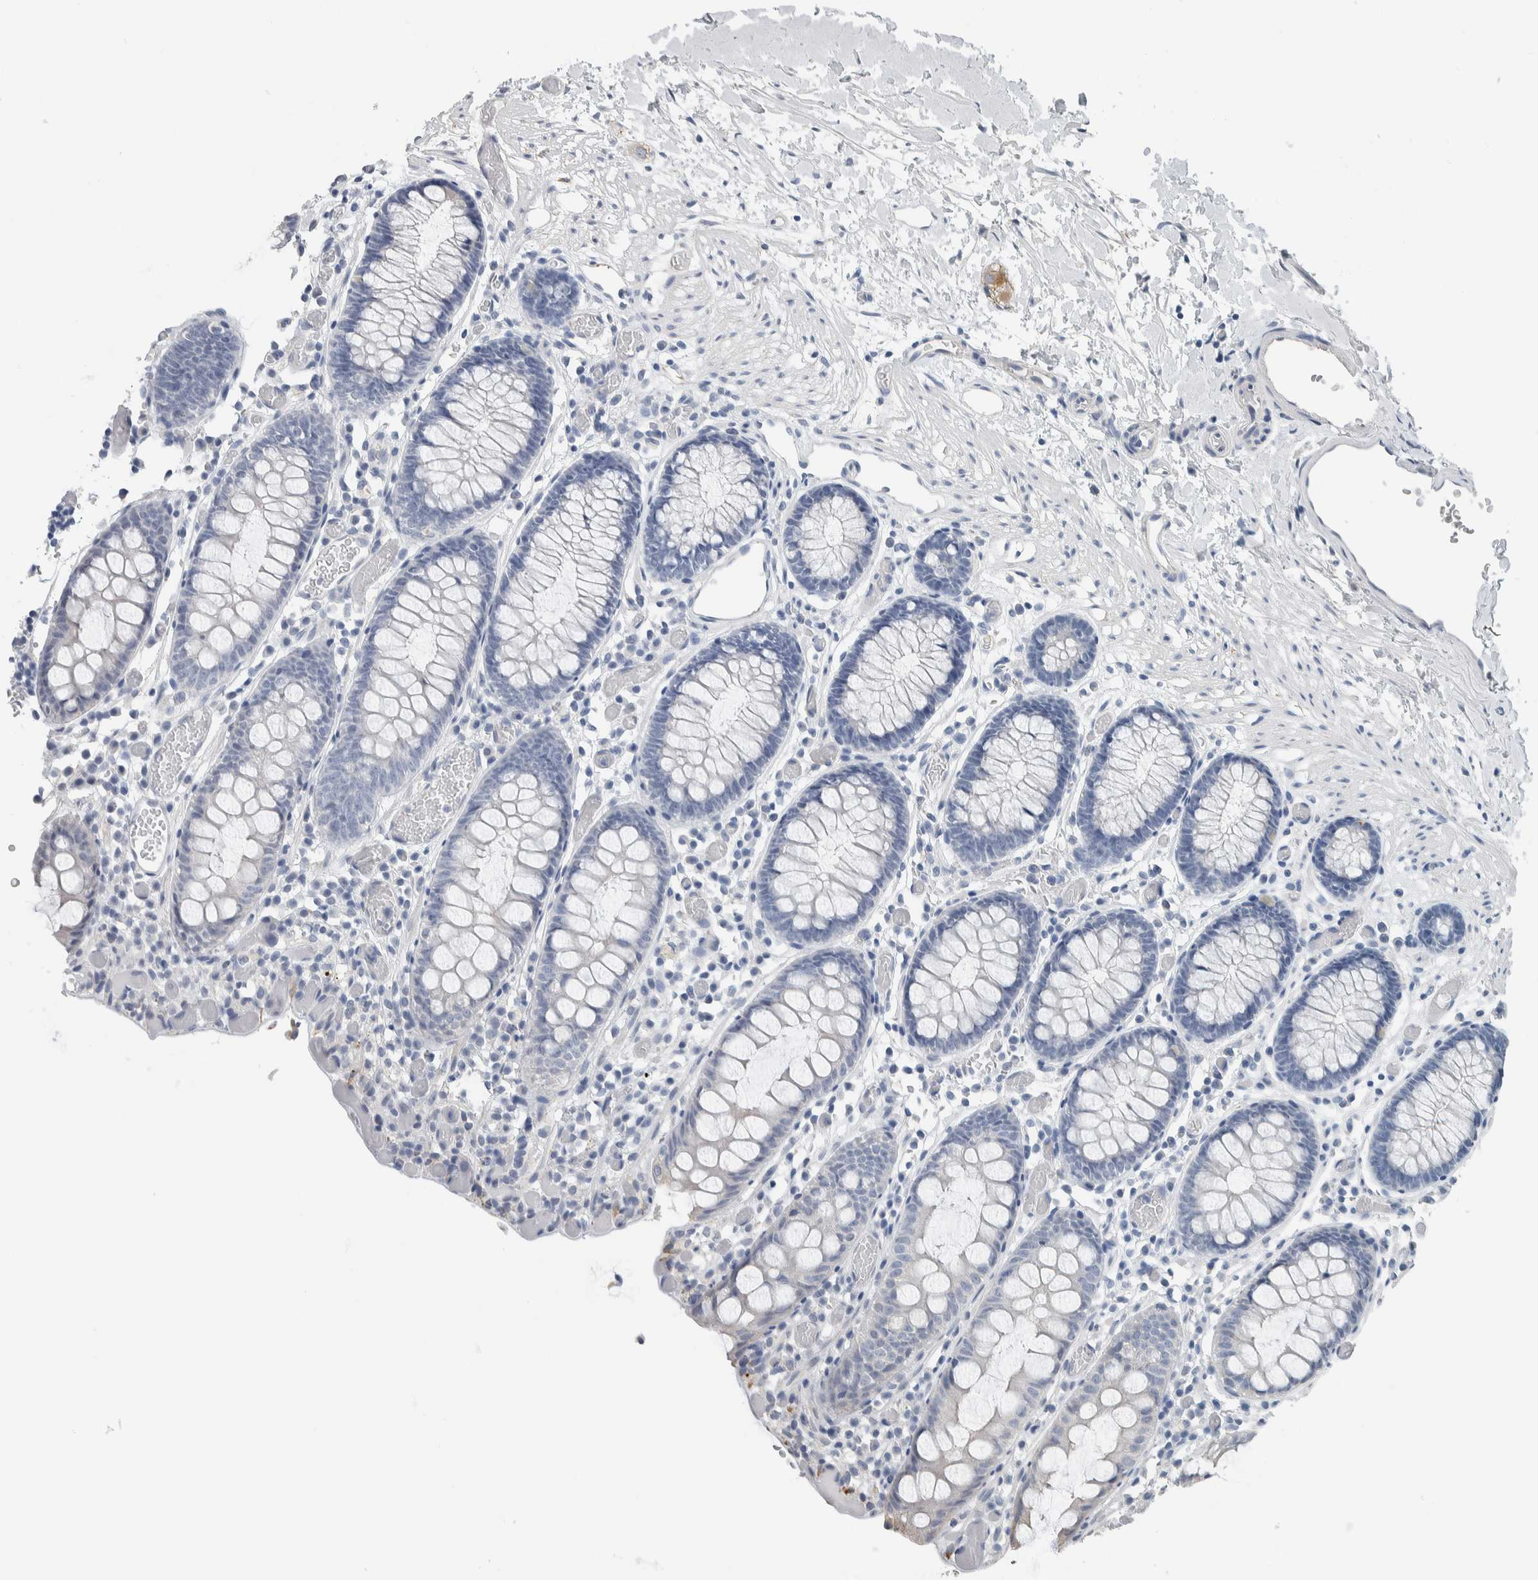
{"staining": {"intensity": "negative", "quantity": "none", "location": "none"}, "tissue": "colon", "cell_type": "Endothelial cells", "image_type": "normal", "snomed": [{"axis": "morphology", "description": "Normal tissue, NOS"}, {"axis": "topography", "description": "Colon"}], "caption": "Colon stained for a protein using immunohistochemistry exhibits no staining endothelial cells.", "gene": "NEFM", "patient": {"sex": "male", "age": 14}}